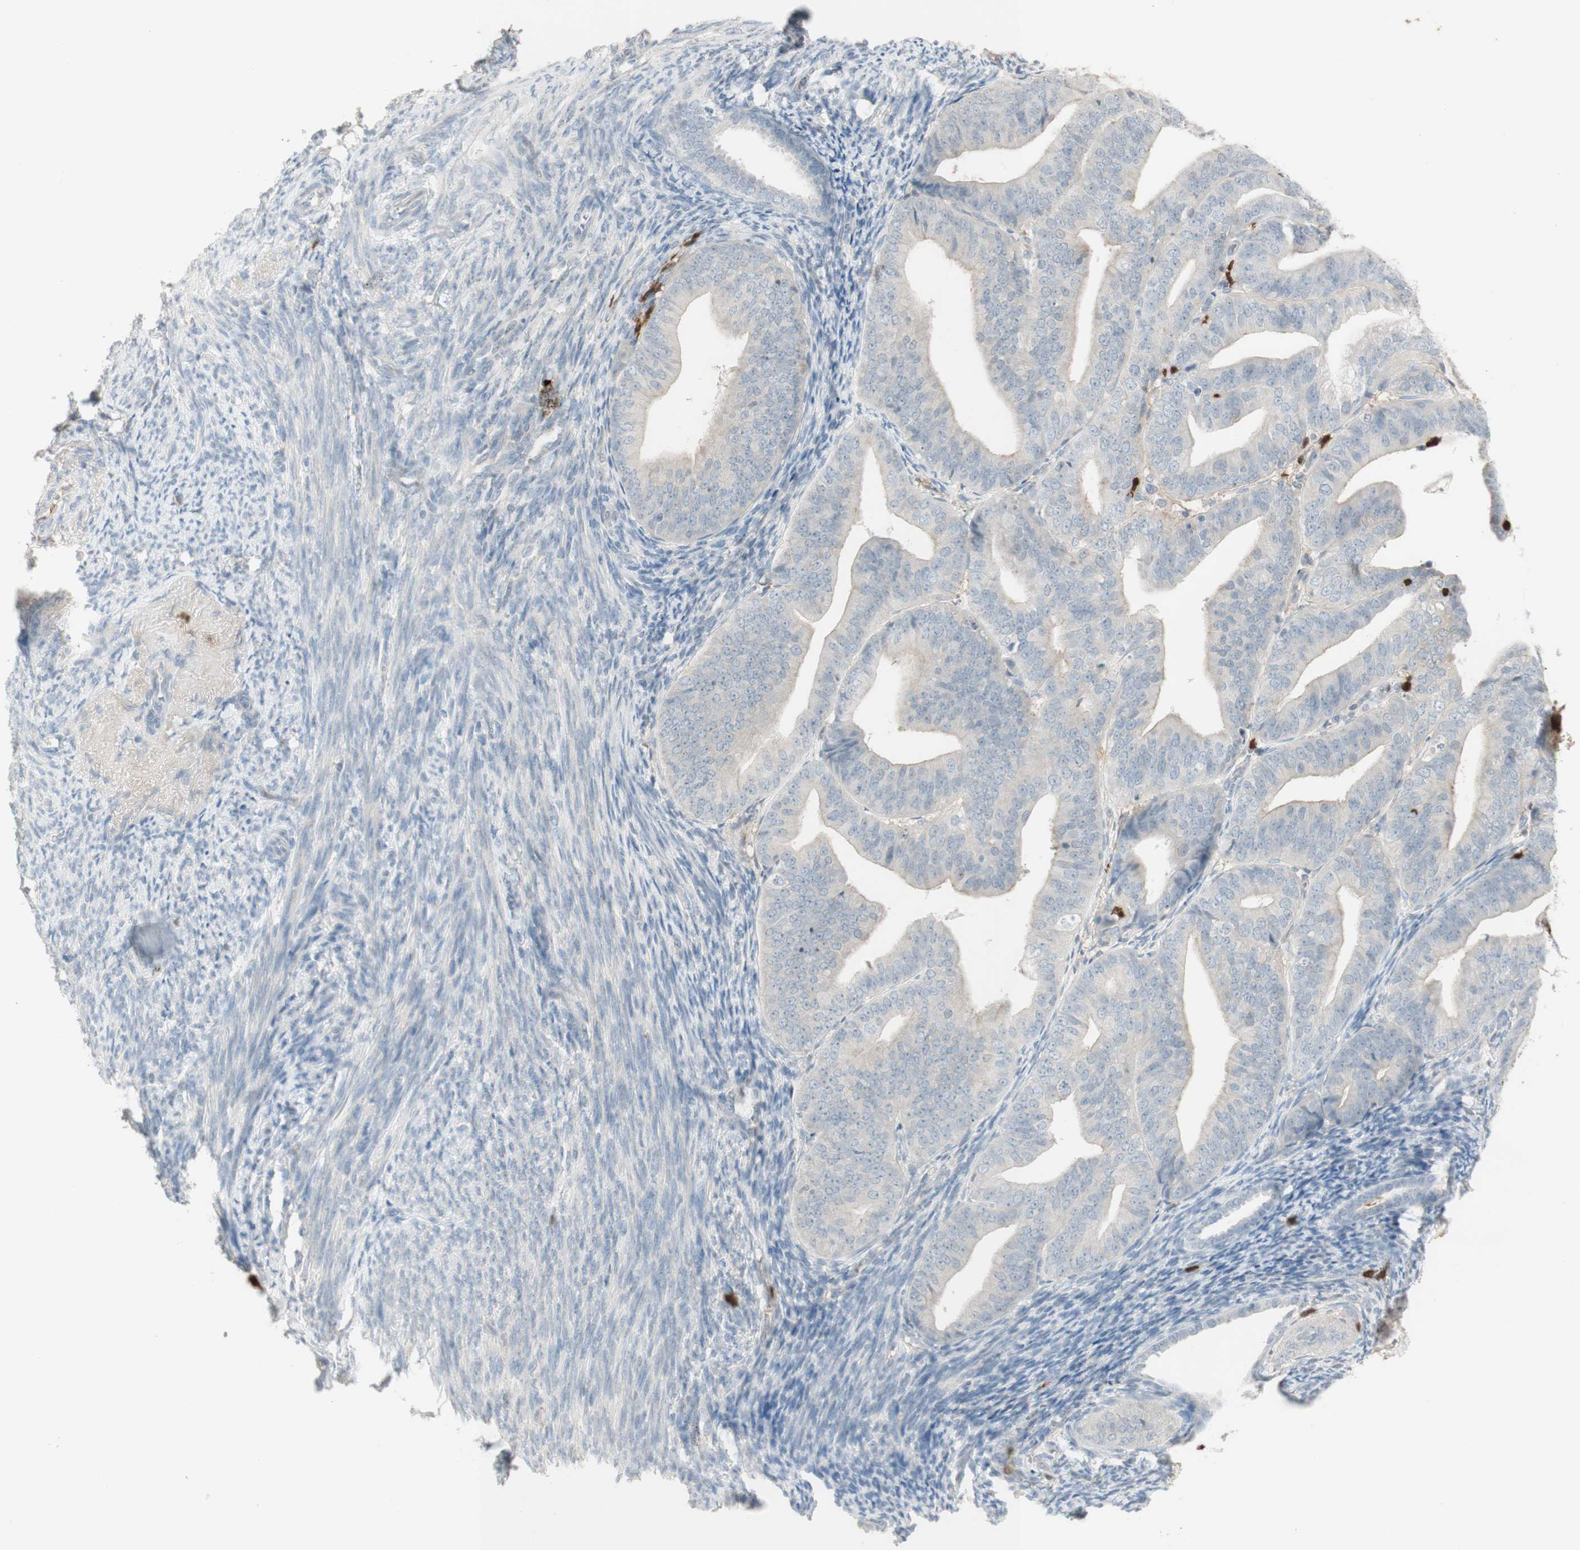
{"staining": {"intensity": "negative", "quantity": "none", "location": "none"}, "tissue": "endometrial cancer", "cell_type": "Tumor cells", "image_type": "cancer", "snomed": [{"axis": "morphology", "description": "Adenocarcinoma, NOS"}, {"axis": "topography", "description": "Endometrium"}], "caption": "This is a micrograph of IHC staining of endometrial adenocarcinoma, which shows no positivity in tumor cells. (IHC, brightfield microscopy, high magnification).", "gene": "NID1", "patient": {"sex": "female", "age": 63}}